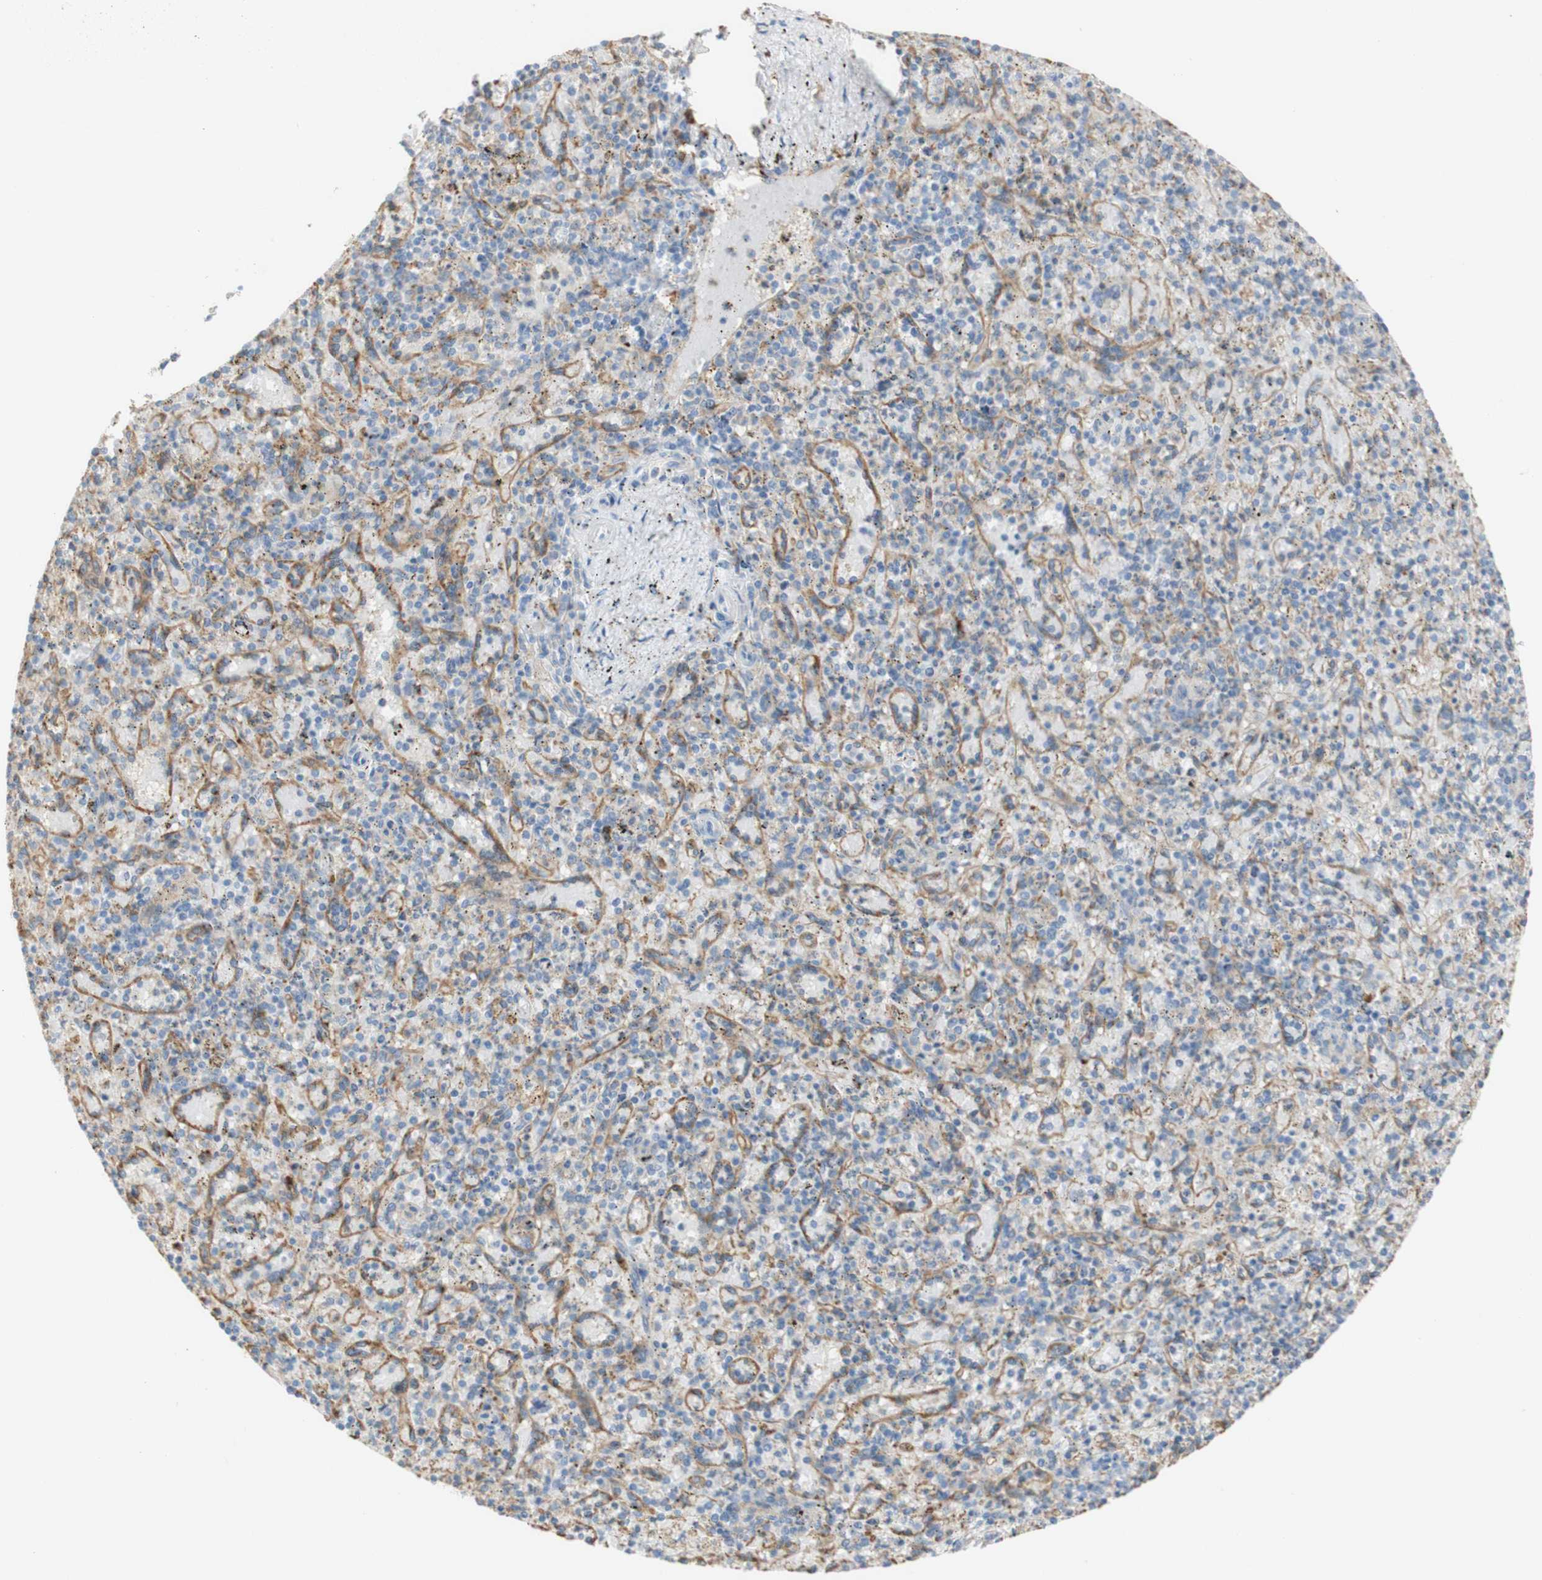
{"staining": {"intensity": "weak", "quantity": "25%-75%", "location": "cytoplasmic/membranous"}, "tissue": "spleen", "cell_type": "Cells in red pulp", "image_type": "normal", "snomed": [{"axis": "morphology", "description": "Normal tissue, NOS"}, {"axis": "topography", "description": "Spleen"}], "caption": "This photomicrograph demonstrates normal spleen stained with immunohistochemistry (IHC) to label a protein in brown. The cytoplasmic/membranous of cells in red pulp show weak positivity for the protein. Nuclei are counter-stained blue.", "gene": "FCGRT", "patient": {"sex": "male", "age": 72}}